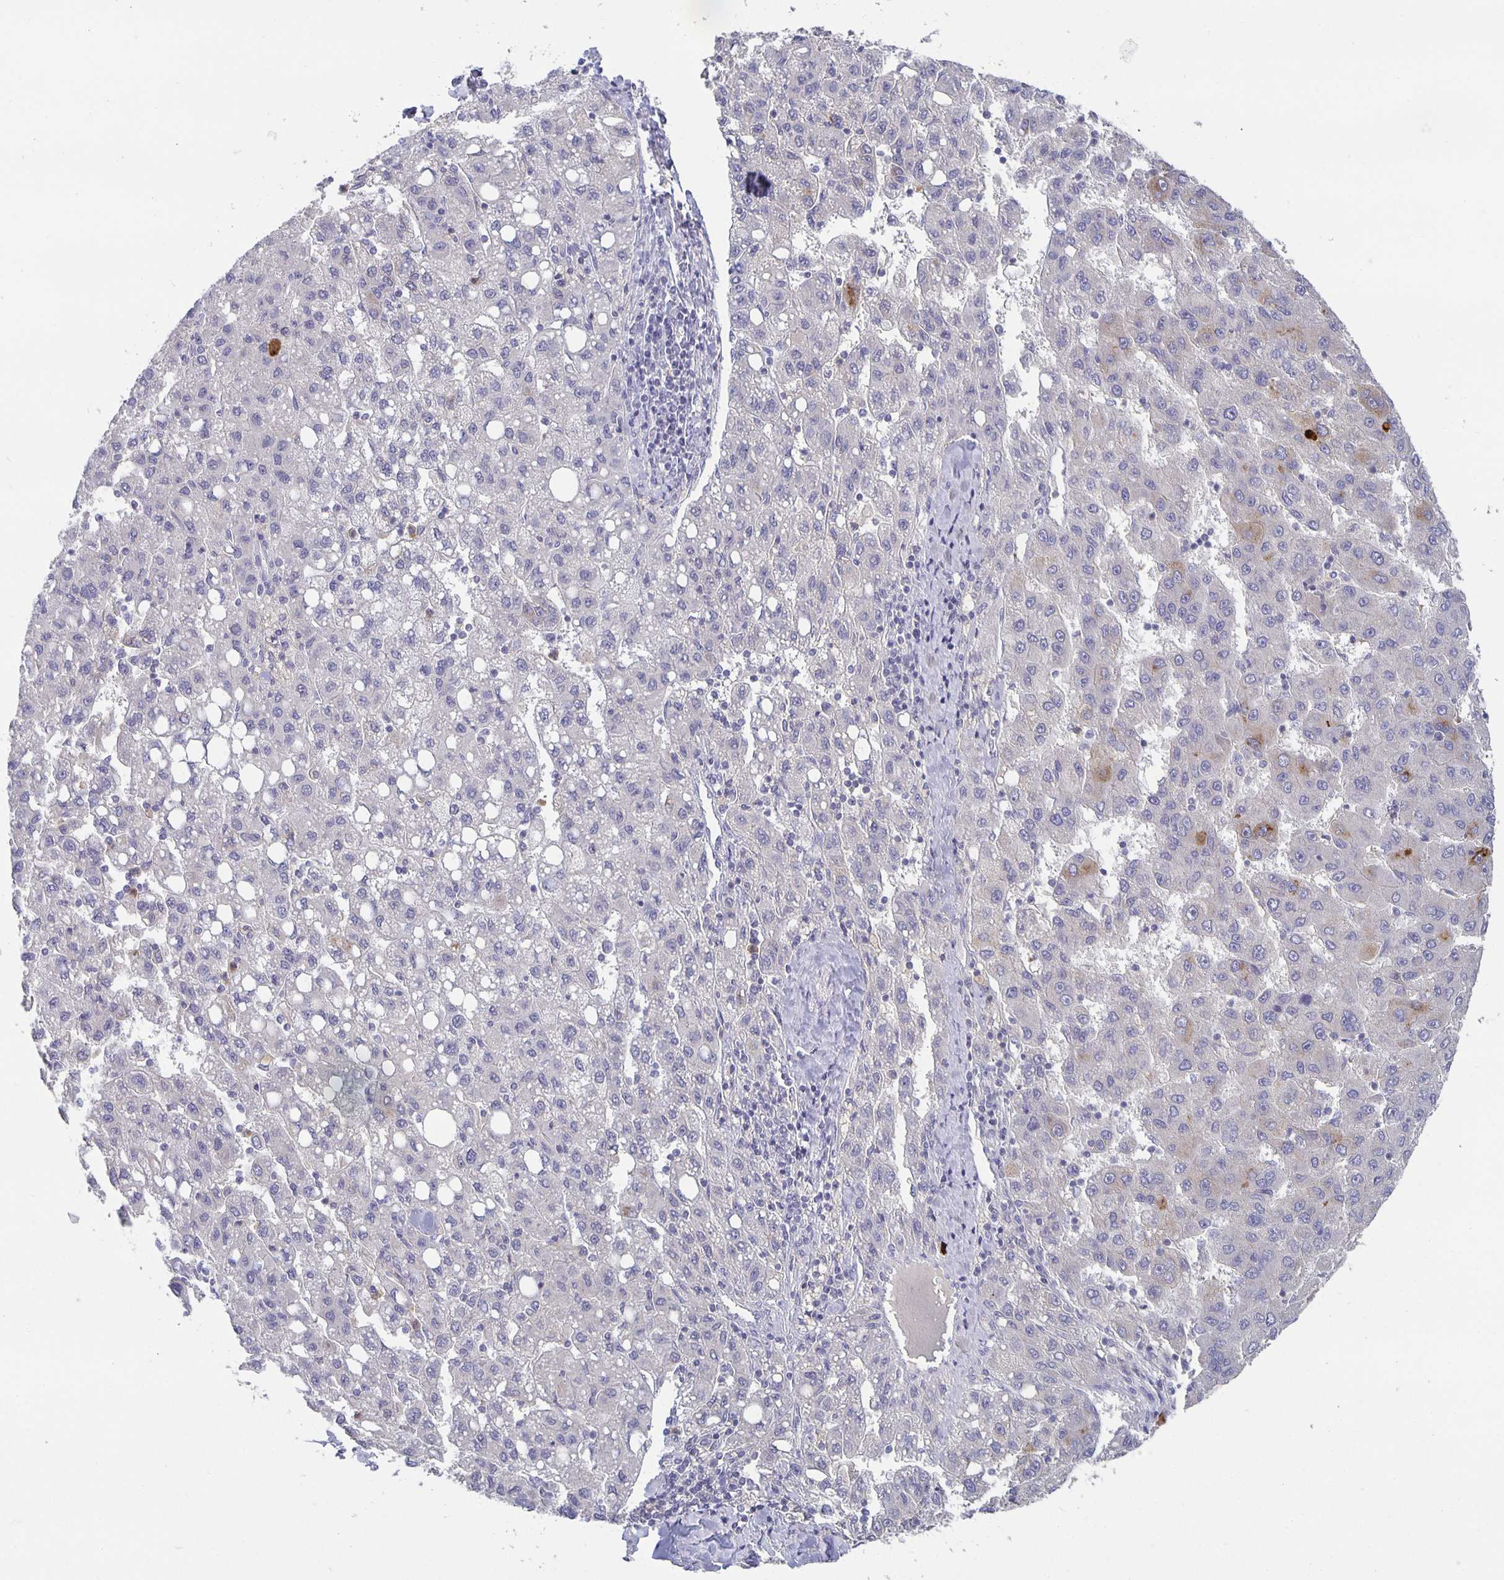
{"staining": {"intensity": "negative", "quantity": "none", "location": "none"}, "tissue": "liver cancer", "cell_type": "Tumor cells", "image_type": "cancer", "snomed": [{"axis": "morphology", "description": "Carcinoma, Hepatocellular, NOS"}, {"axis": "topography", "description": "Liver"}], "caption": "This is an IHC micrograph of human liver cancer (hepatocellular carcinoma). There is no staining in tumor cells.", "gene": "GDF15", "patient": {"sex": "female", "age": 82}}